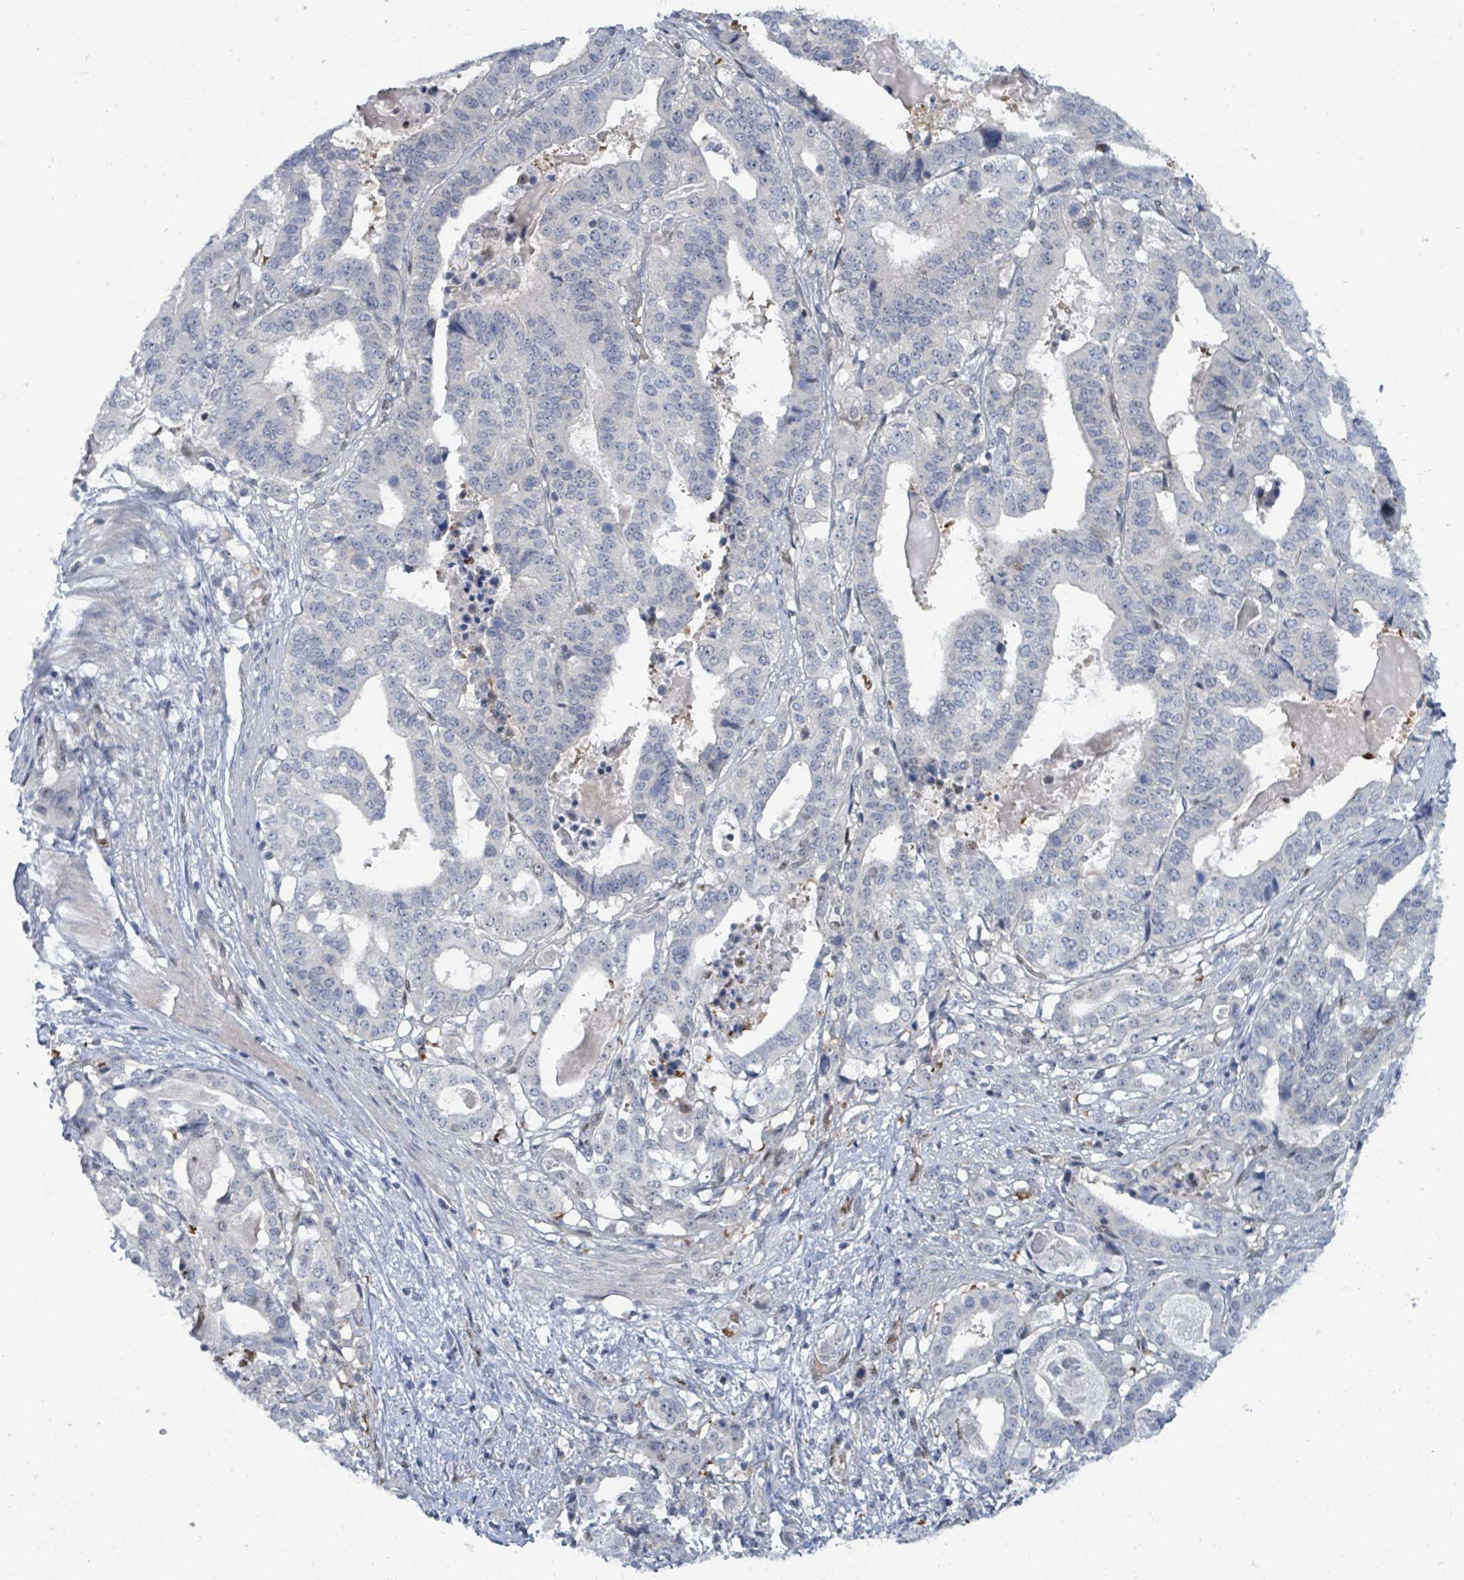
{"staining": {"intensity": "negative", "quantity": "none", "location": "none"}, "tissue": "stomach cancer", "cell_type": "Tumor cells", "image_type": "cancer", "snomed": [{"axis": "morphology", "description": "Adenocarcinoma, NOS"}, {"axis": "topography", "description": "Stomach"}], "caption": "Stomach adenocarcinoma was stained to show a protein in brown. There is no significant positivity in tumor cells. (Stains: DAB immunohistochemistry (IHC) with hematoxylin counter stain, Microscopy: brightfield microscopy at high magnification).", "gene": "SUMO4", "patient": {"sex": "male", "age": 48}}